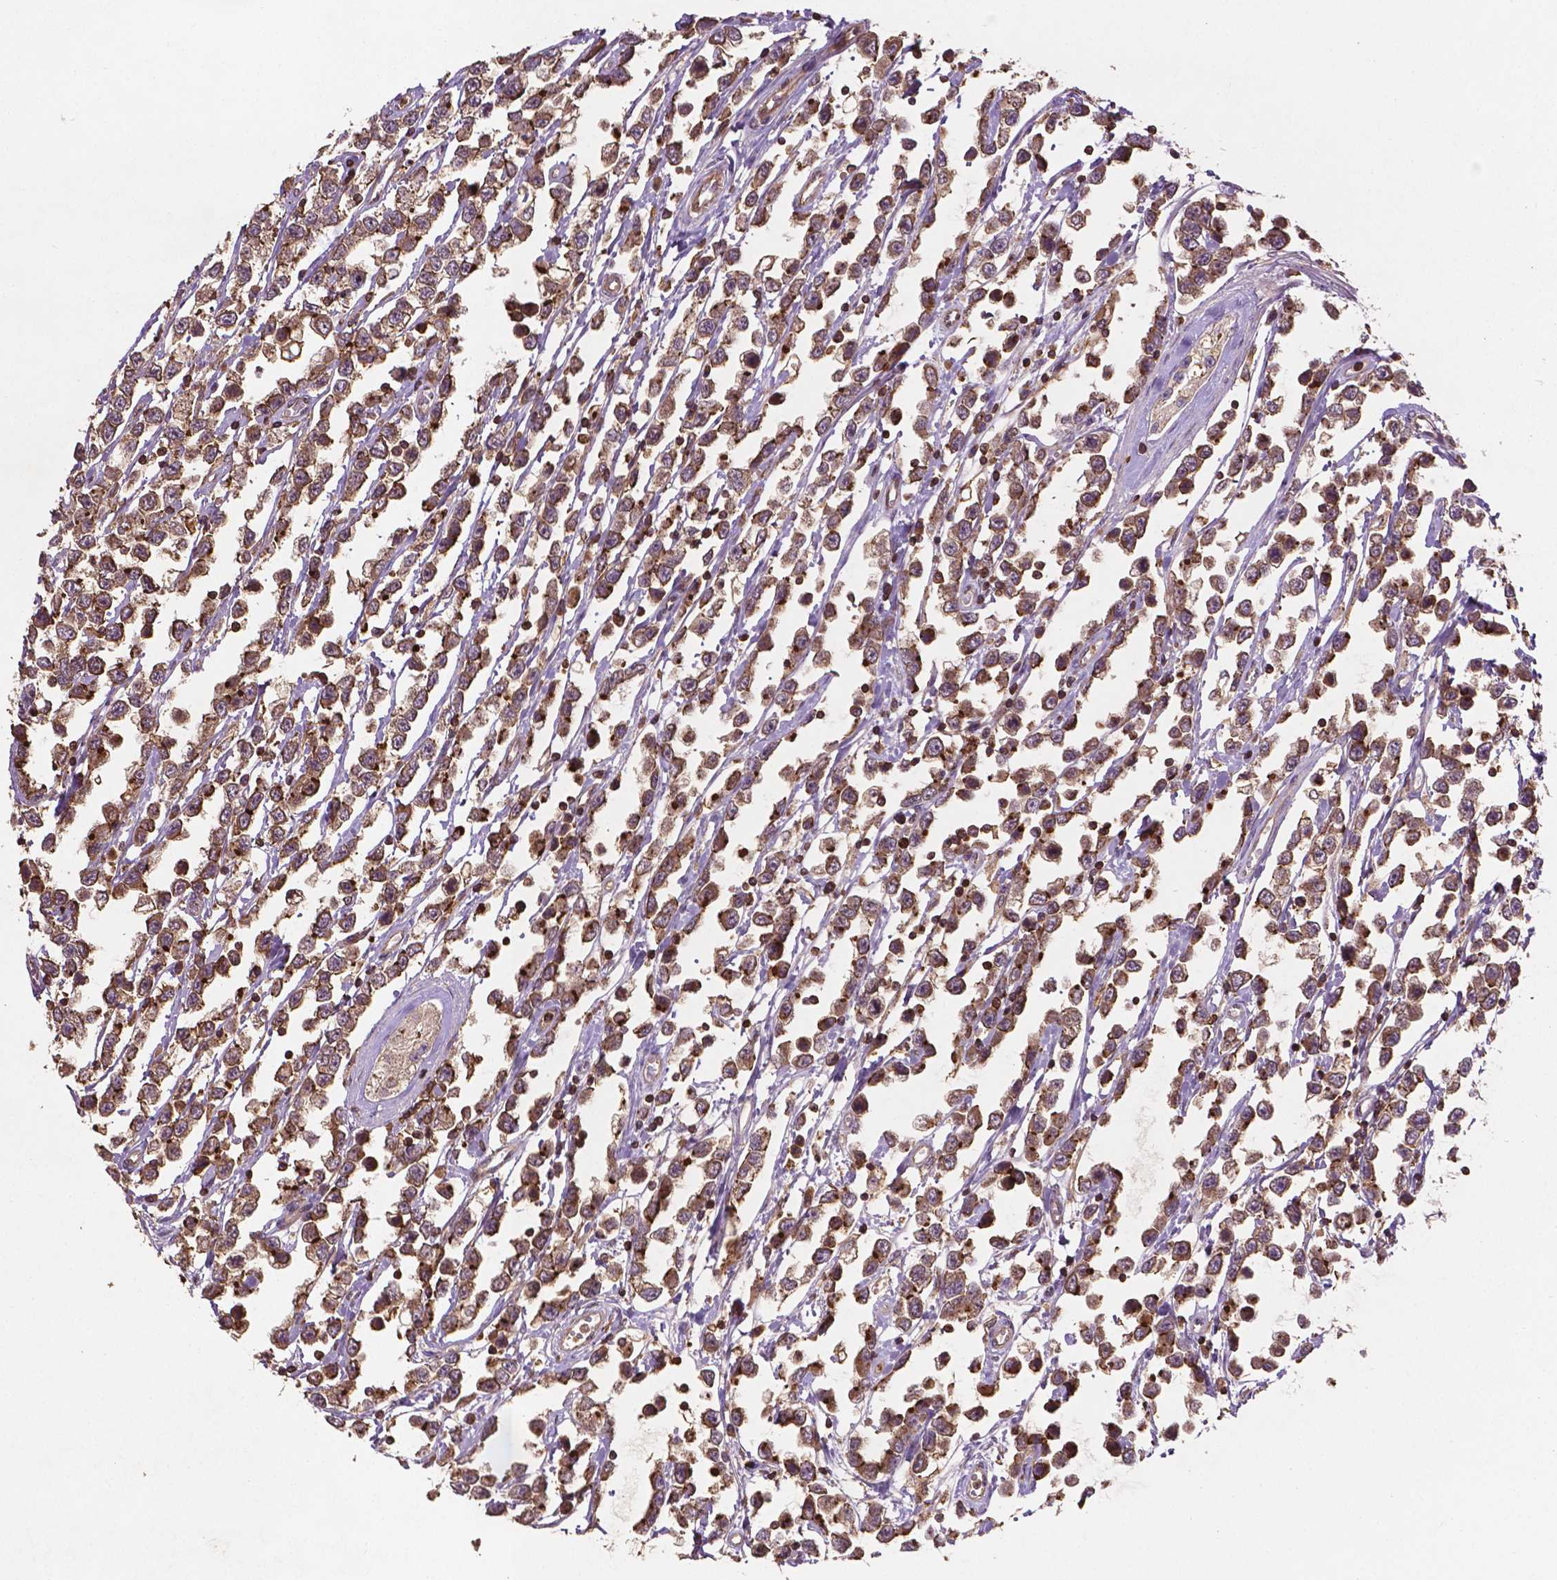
{"staining": {"intensity": "moderate", "quantity": ">75%", "location": "cytoplasmic/membranous"}, "tissue": "testis cancer", "cell_type": "Tumor cells", "image_type": "cancer", "snomed": [{"axis": "morphology", "description": "Seminoma, NOS"}, {"axis": "topography", "description": "Testis"}], "caption": "Brown immunohistochemical staining in testis seminoma exhibits moderate cytoplasmic/membranous staining in about >75% of tumor cells. The staining was performed using DAB to visualize the protein expression in brown, while the nuclei were stained in blue with hematoxylin (Magnification: 20x).", "gene": "ZMYND19", "patient": {"sex": "male", "age": 34}}